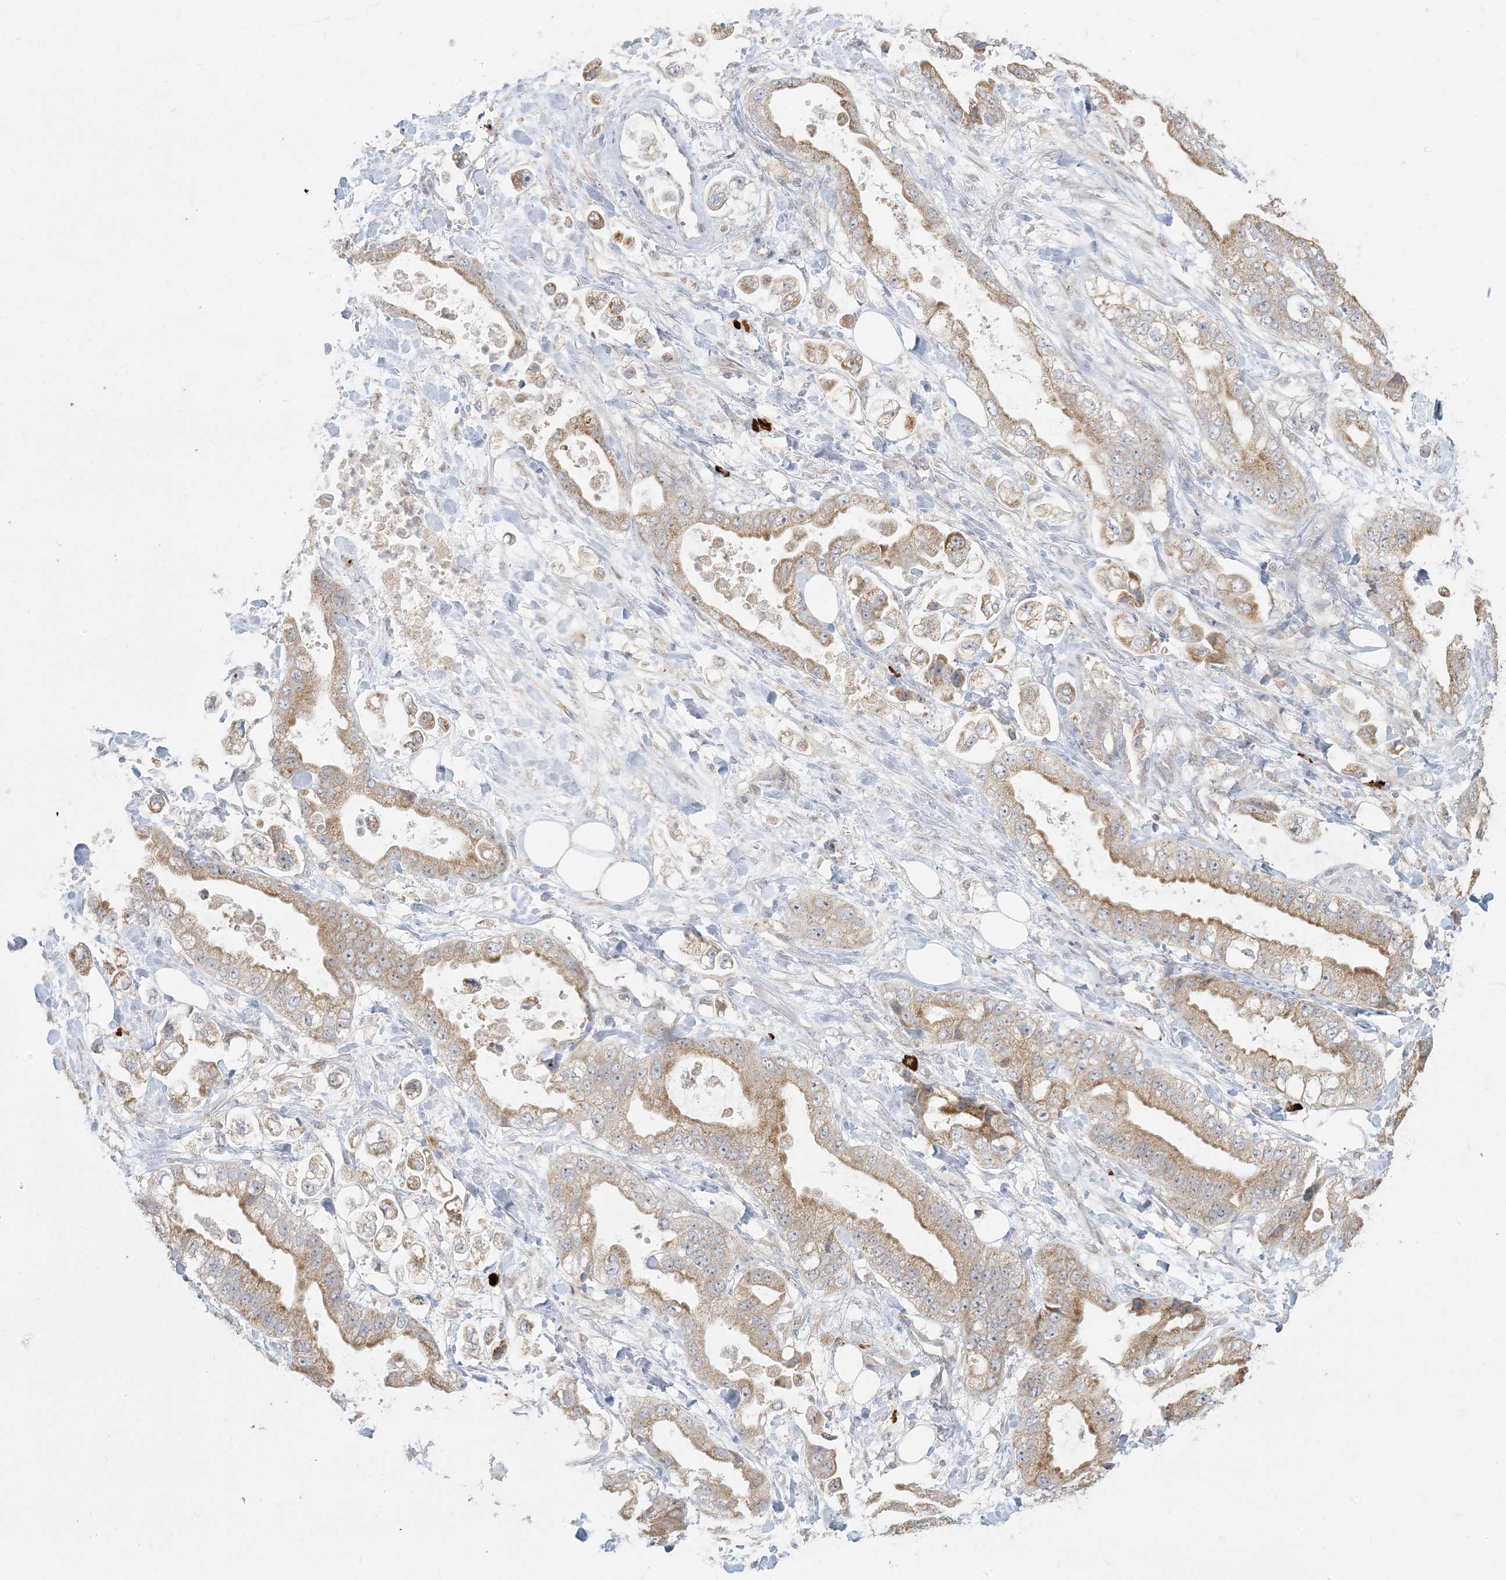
{"staining": {"intensity": "moderate", "quantity": ">75%", "location": "cytoplasmic/membranous"}, "tissue": "stomach cancer", "cell_type": "Tumor cells", "image_type": "cancer", "snomed": [{"axis": "morphology", "description": "Adenocarcinoma, NOS"}, {"axis": "topography", "description": "Stomach"}], "caption": "Immunohistochemical staining of human stomach adenocarcinoma reveals medium levels of moderate cytoplasmic/membranous protein staining in about >75% of tumor cells.", "gene": "MCAT", "patient": {"sex": "male", "age": 62}}